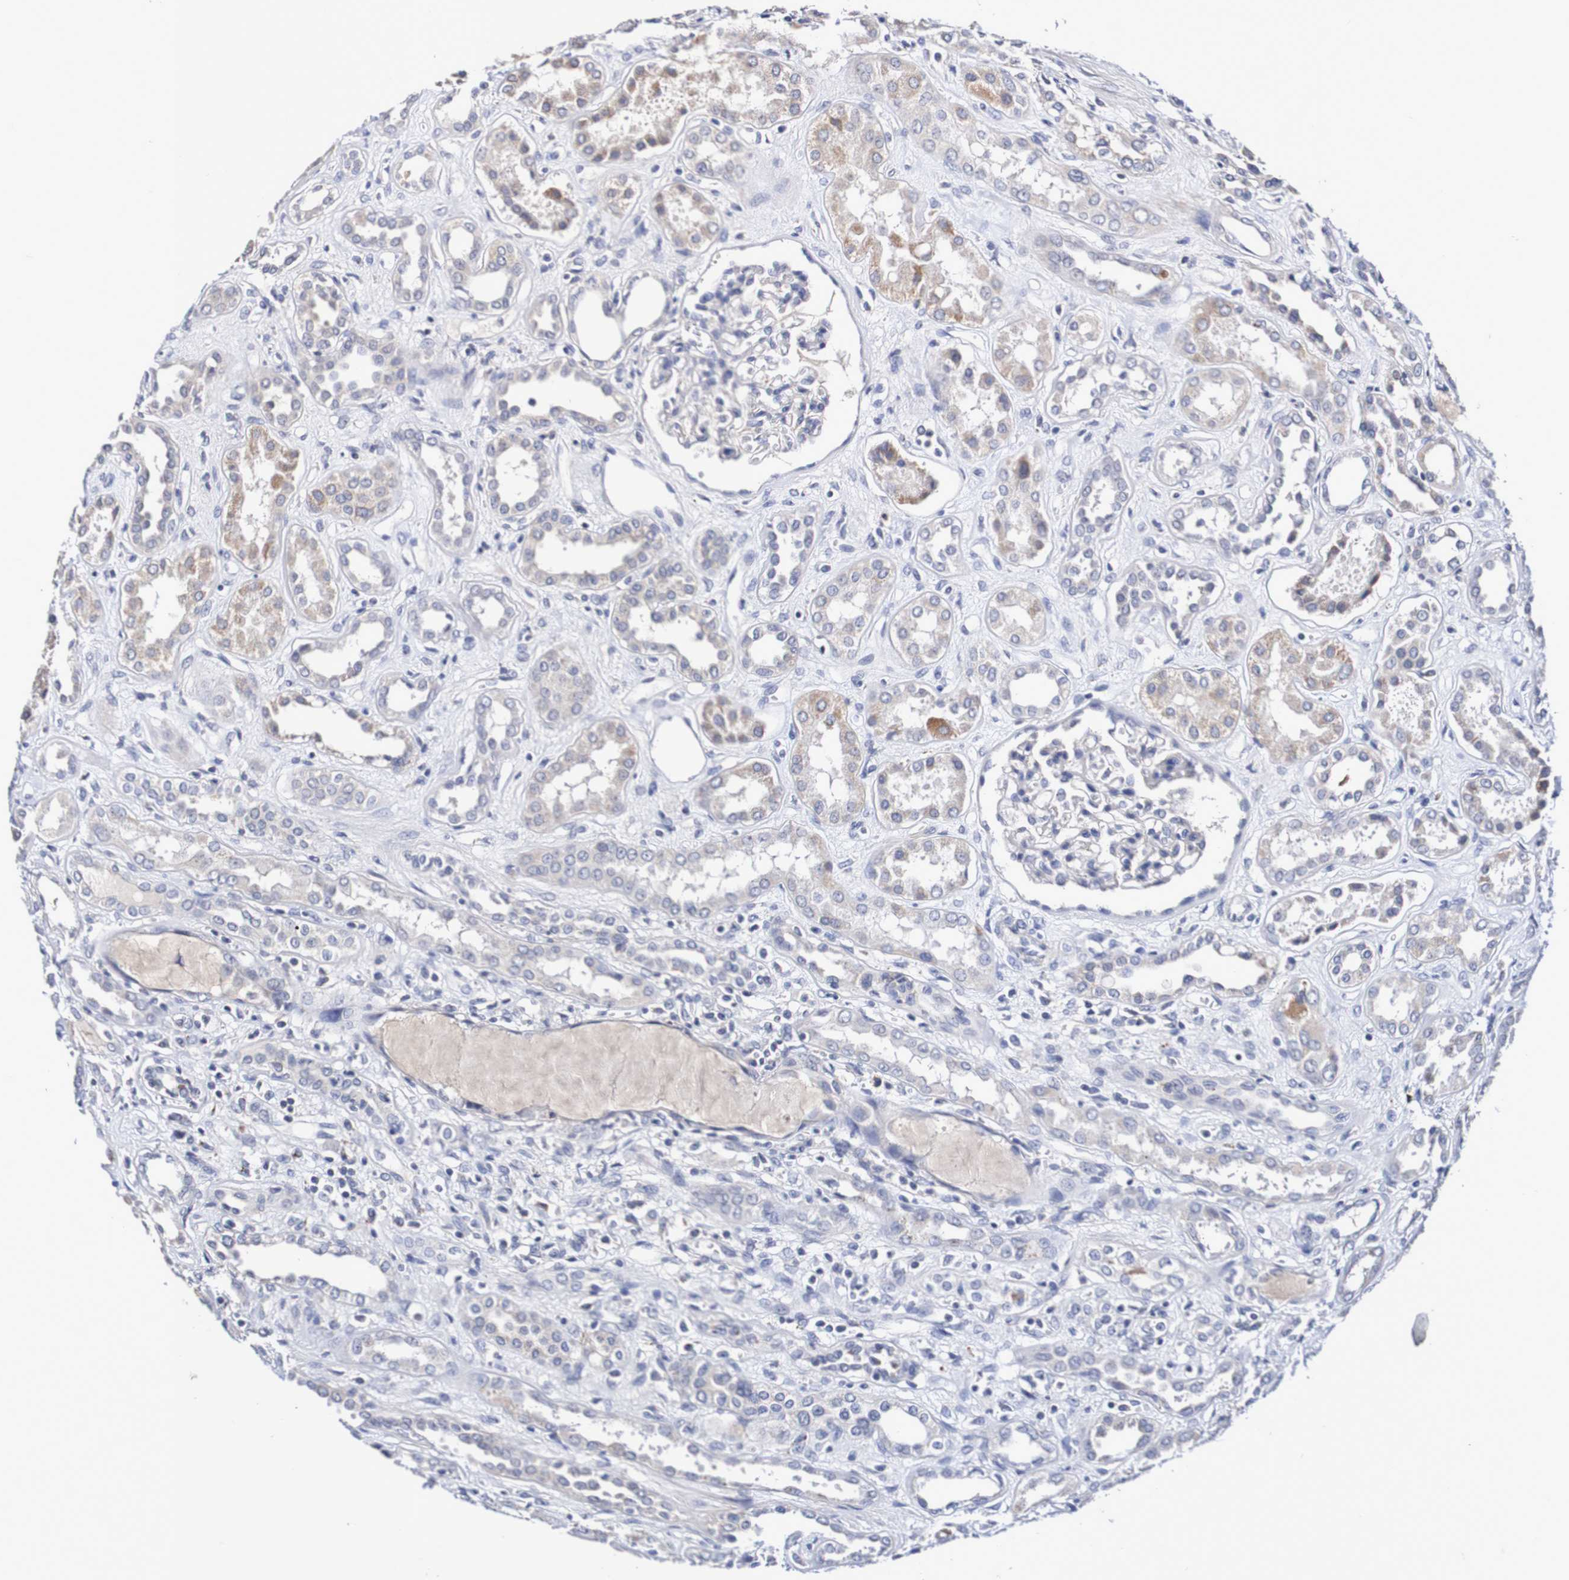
{"staining": {"intensity": "negative", "quantity": "none", "location": "none"}, "tissue": "kidney", "cell_type": "Cells in glomeruli", "image_type": "normal", "snomed": [{"axis": "morphology", "description": "Normal tissue, NOS"}, {"axis": "topography", "description": "Kidney"}], "caption": "High magnification brightfield microscopy of normal kidney stained with DAB (3,3'-diaminobenzidine) (brown) and counterstained with hematoxylin (blue): cells in glomeruli show no significant expression. (DAB IHC with hematoxylin counter stain).", "gene": "ACVR1C", "patient": {"sex": "male", "age": 59}}